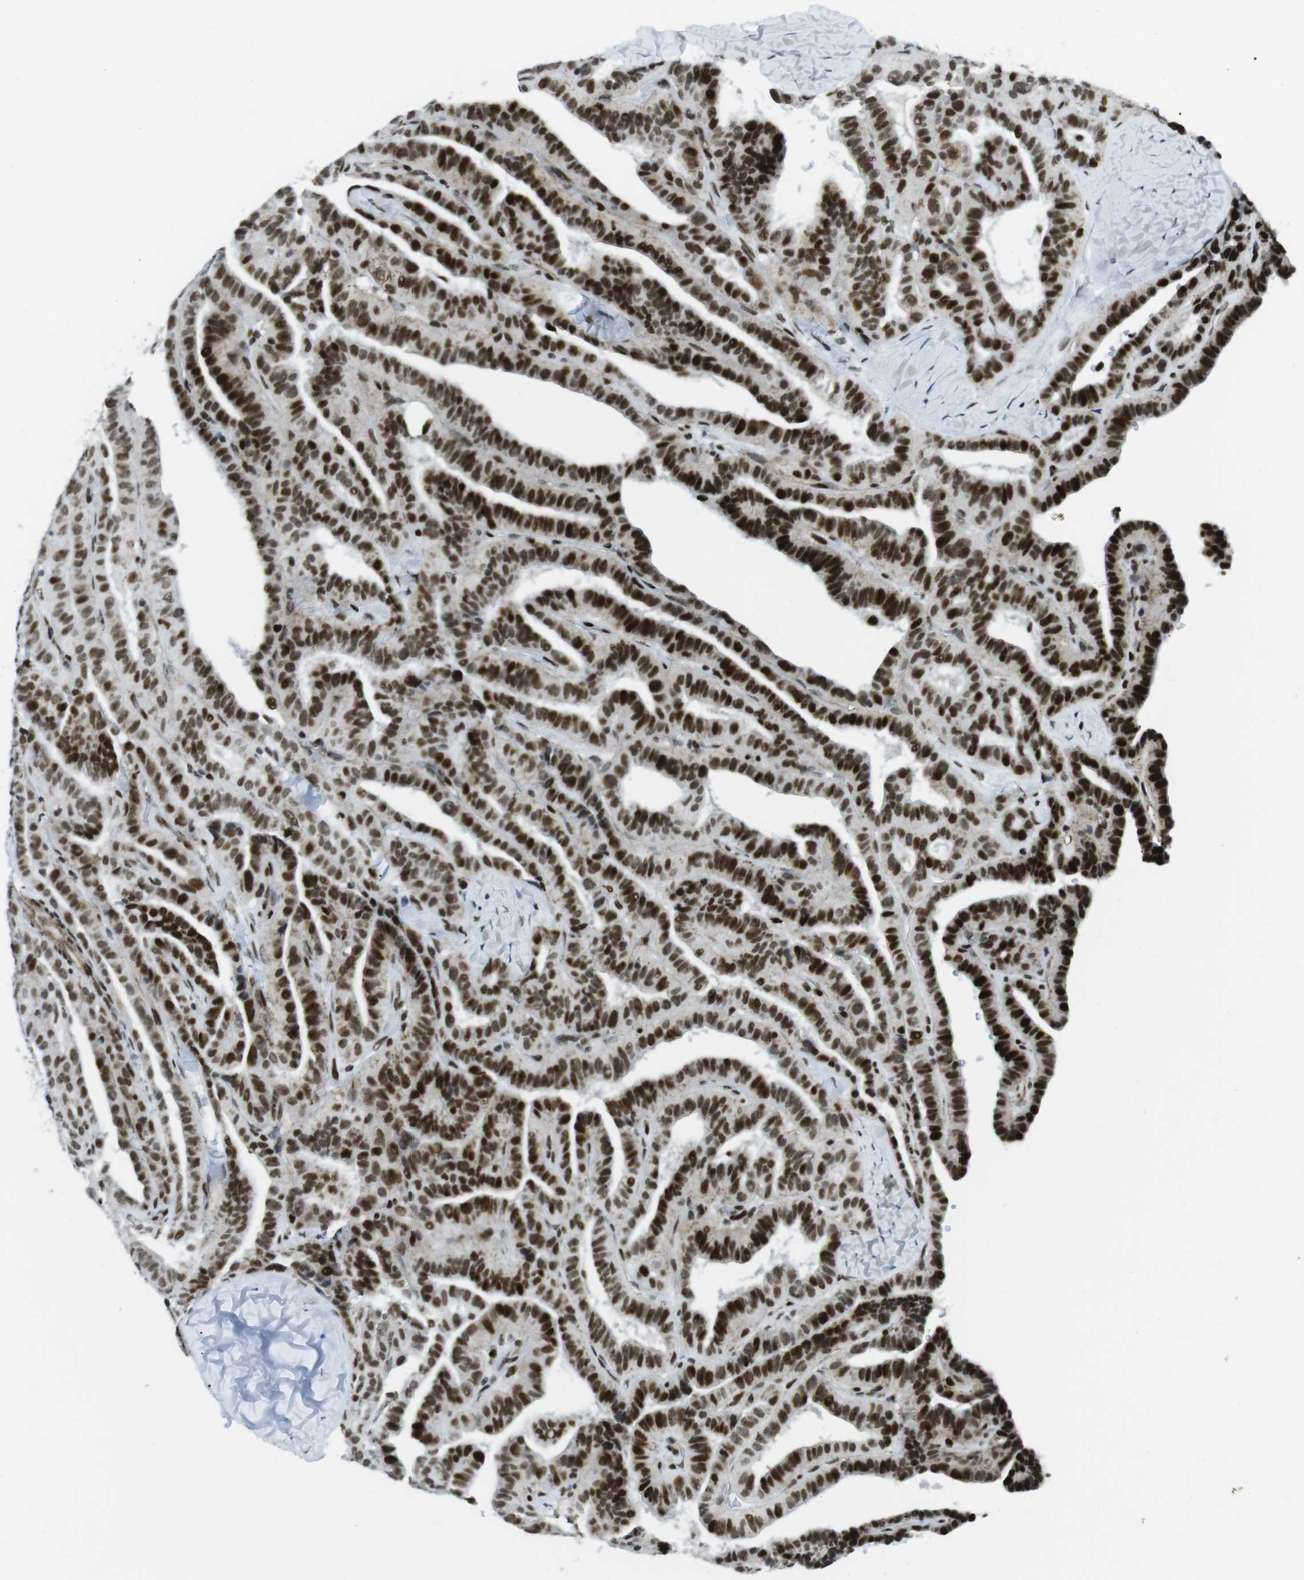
{"staining": {"intensity": "strong", "quantity": ">75%", "location": "nuclear"}, "tissue": "thyroid cancer", "cell_type": "Tumor cells", "image_type": "cancer", "snomed": [{"axis": "morphology", "description": "Papillary adenocarcinoma, NOS"}, {"axis": "topography", "description": "Thyroid gland"}], "caption": "IHC of human papillary adenocarcinoma (thyroid) exhibits high levels of strong nuclear staining in about >75% of tumor cells.", "gene": "ARID1A", "patient": {"sex": "male", "age": 77}}